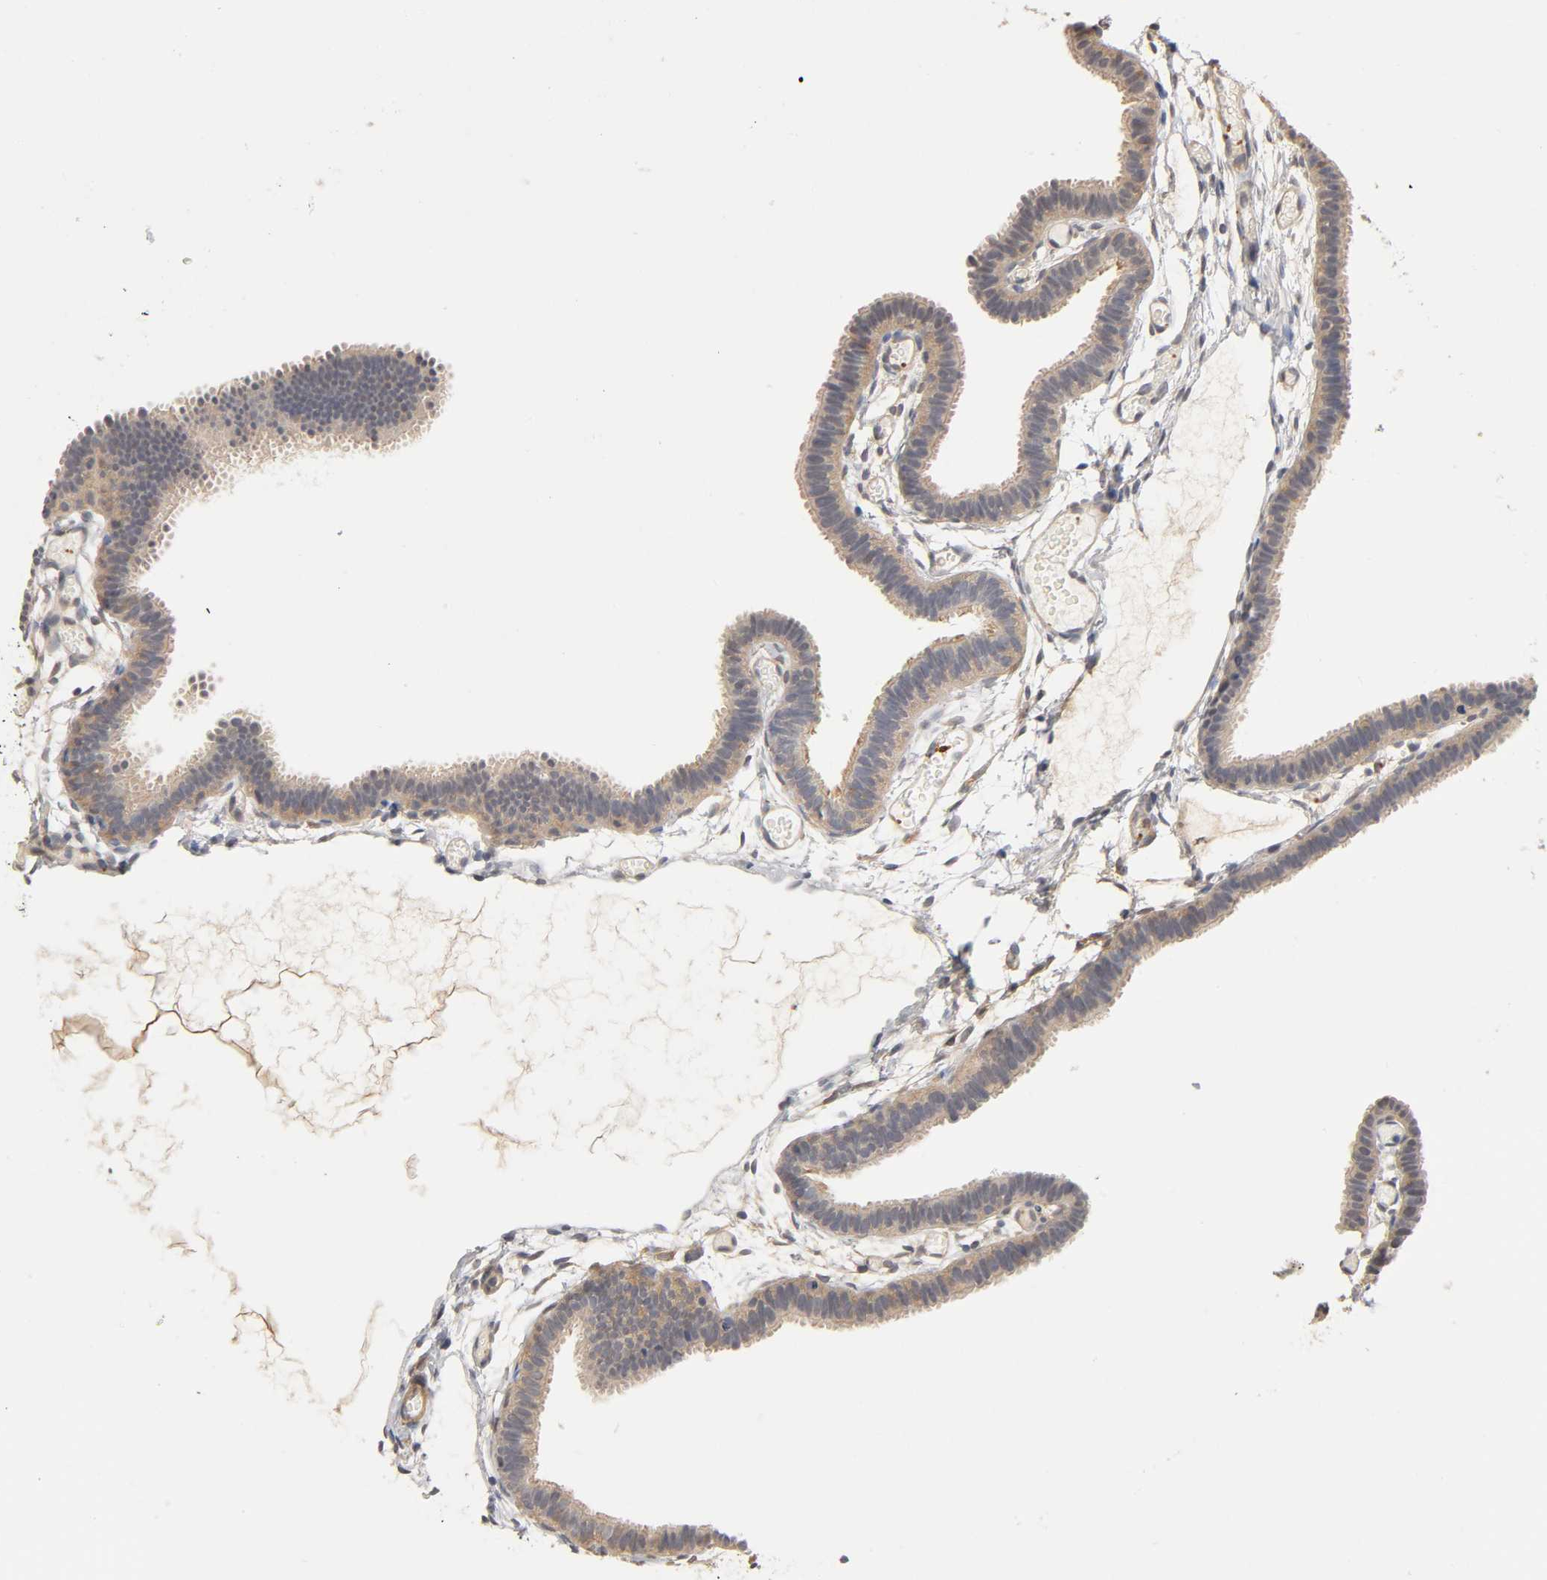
{"staining": {"intensity": "weak", "quantity": ">75%", "location": "cytoplasmic/membranous"}, "tissue": "fallopian tube", "cell_type": "Glandular cells", "image_type": "normal", "snomed": [{"axis": "morphology", "description": "Normal tissue, NOS"}, {"axis": "topography", "description": "Fallopian tube"}], "caption": "Immunohistochemistry (IHC) histopathology image of normal fallopian tube: human fallopian tube stained using immunohistochemistry (IHC) exhibits low levels of weak protein expression localized specifically in the cytoplasmic/membranous of glandular cells, appearing as a cytoplasmic/membranous brown color.", "gene": "PDE5A", "patient": {"sex": "female", "age": 29}}